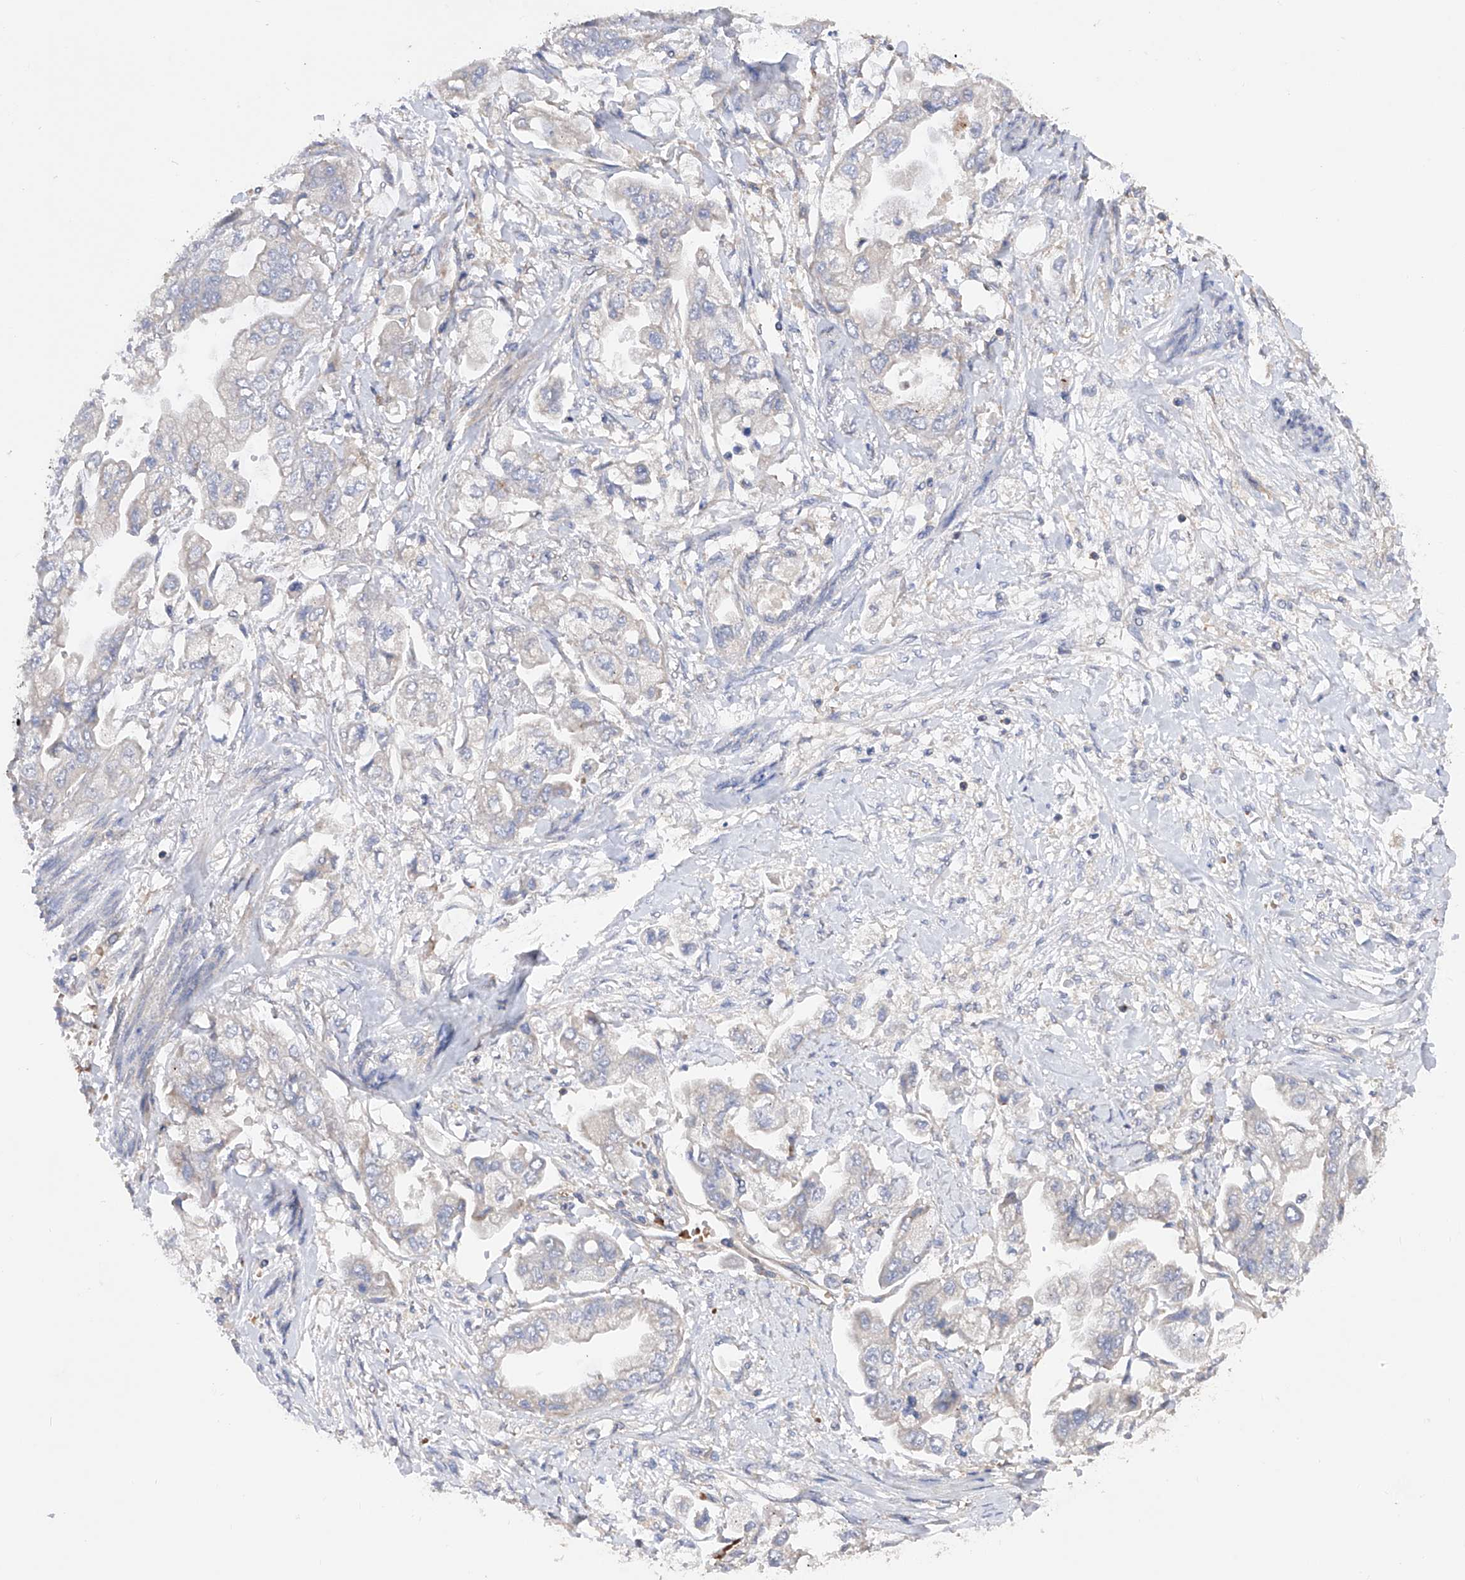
{"staining": {"intensity": "negative", "quantity": "none", "location": "none"}, "tissue": "stomach cancer", "cell_type": "Tumor cells", "image_type": "cancer", "snomed": [{"axis": "morphology", "description": "Adenocarcinoma, NOS"}, {"axis": "topography", "description": "Stomach"}], "caption": "A photomicrograph of human stomach cancer (adenocarcinoma) is negative for staining in tumor cells.", "gene": "NFATC4", "patient": {"sex": "male", "age": 62}}